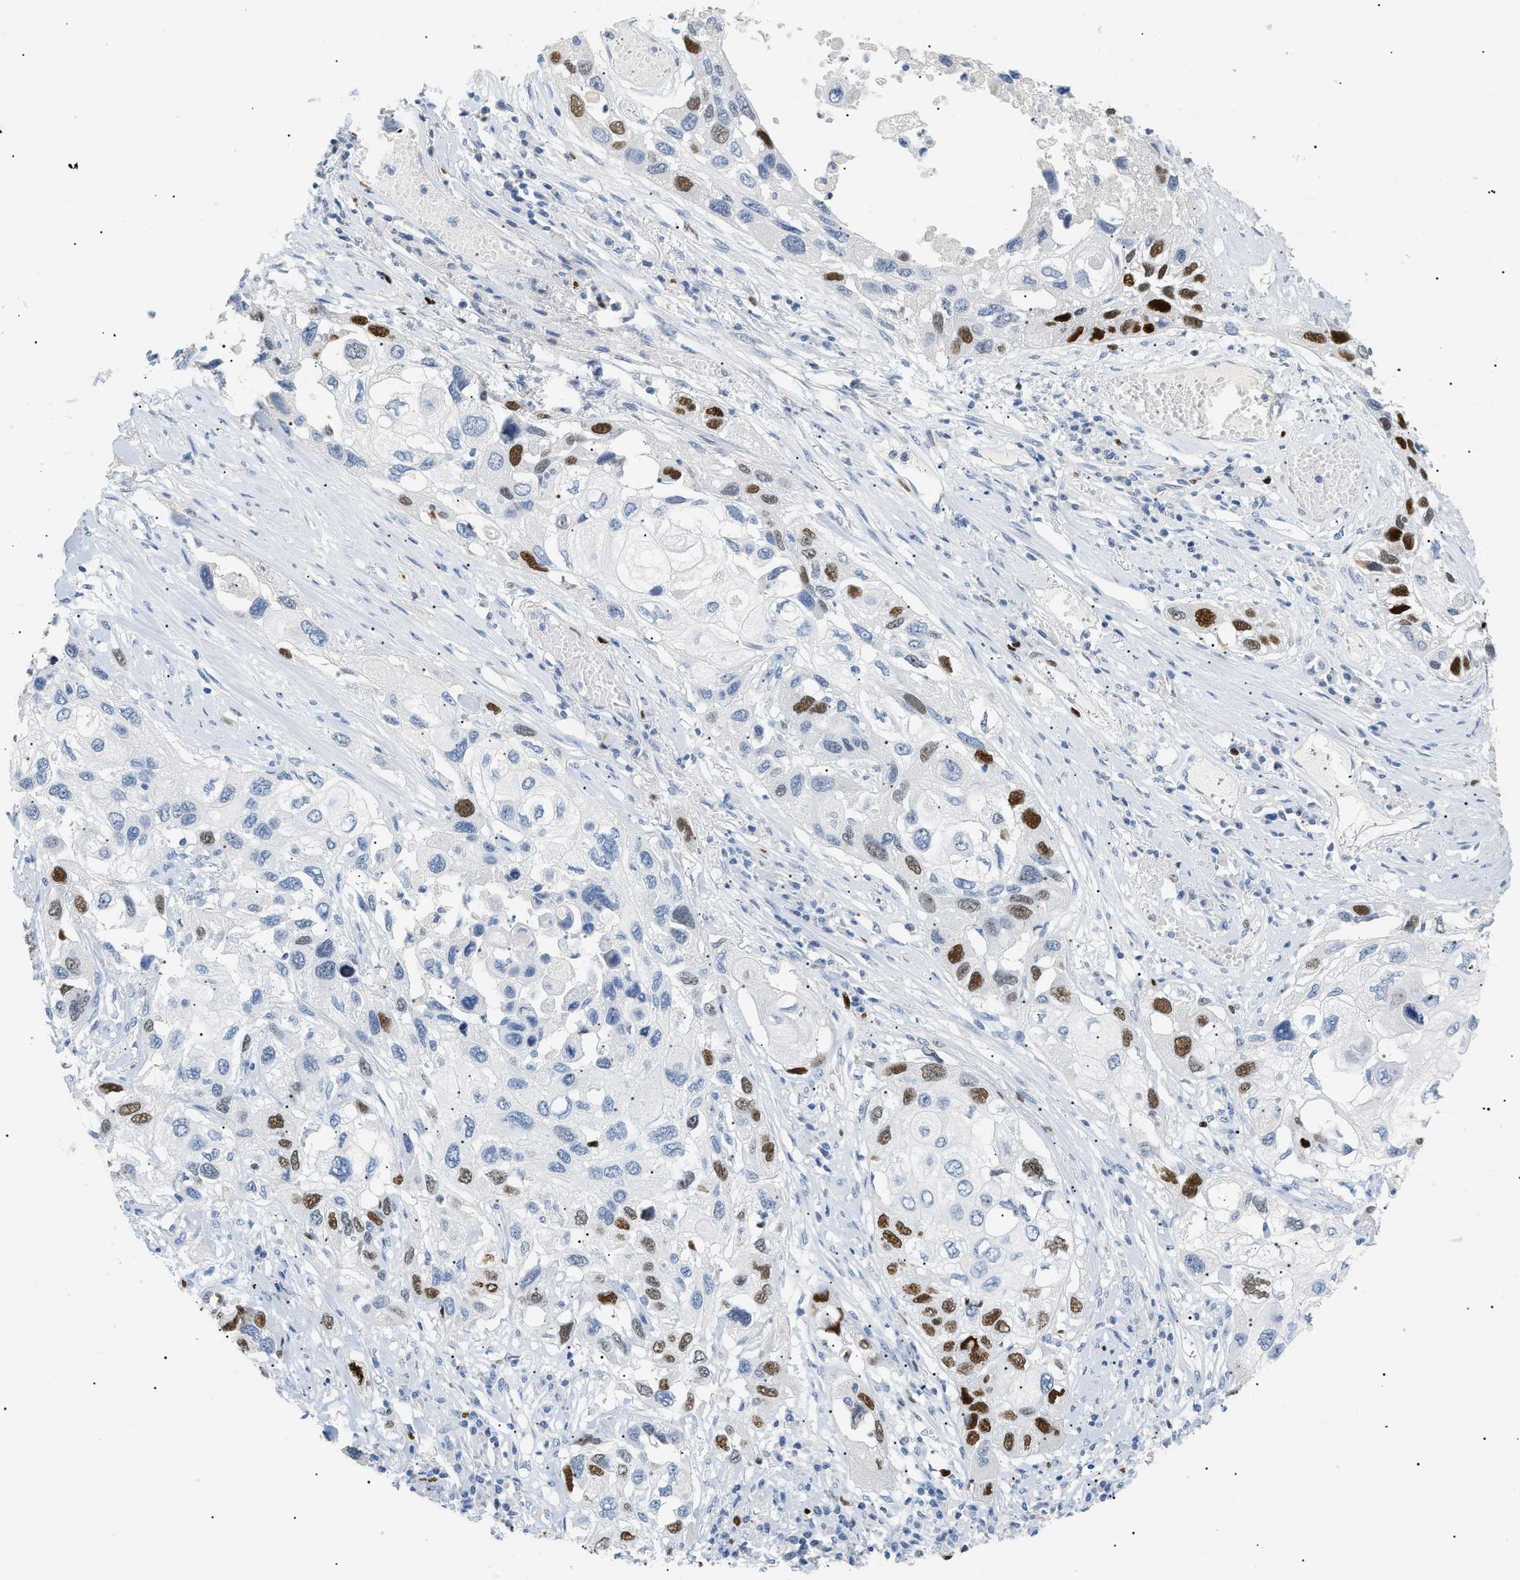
{"staining": {"intensity": "strong", "quantity": "25%-75%", "location": "nuclear"}, "tissue": "lung cancer", "cell_type": "Tumor cells", "image_type": "cancer", "snomed": [{"axis": "morphology", "description": "Squamous cell carcinoma, NOS"}, {"axis": "topography", "description": "Lung"}], "caption": "The image demonstrates immunohistochemical staining of lung squamous cell carcinoma. There is strong nuclear expression is appreciated in about 25%-75% of tumor cells.", "gene": "MCM7", "patient": {"sex": "male", "age": 71}}